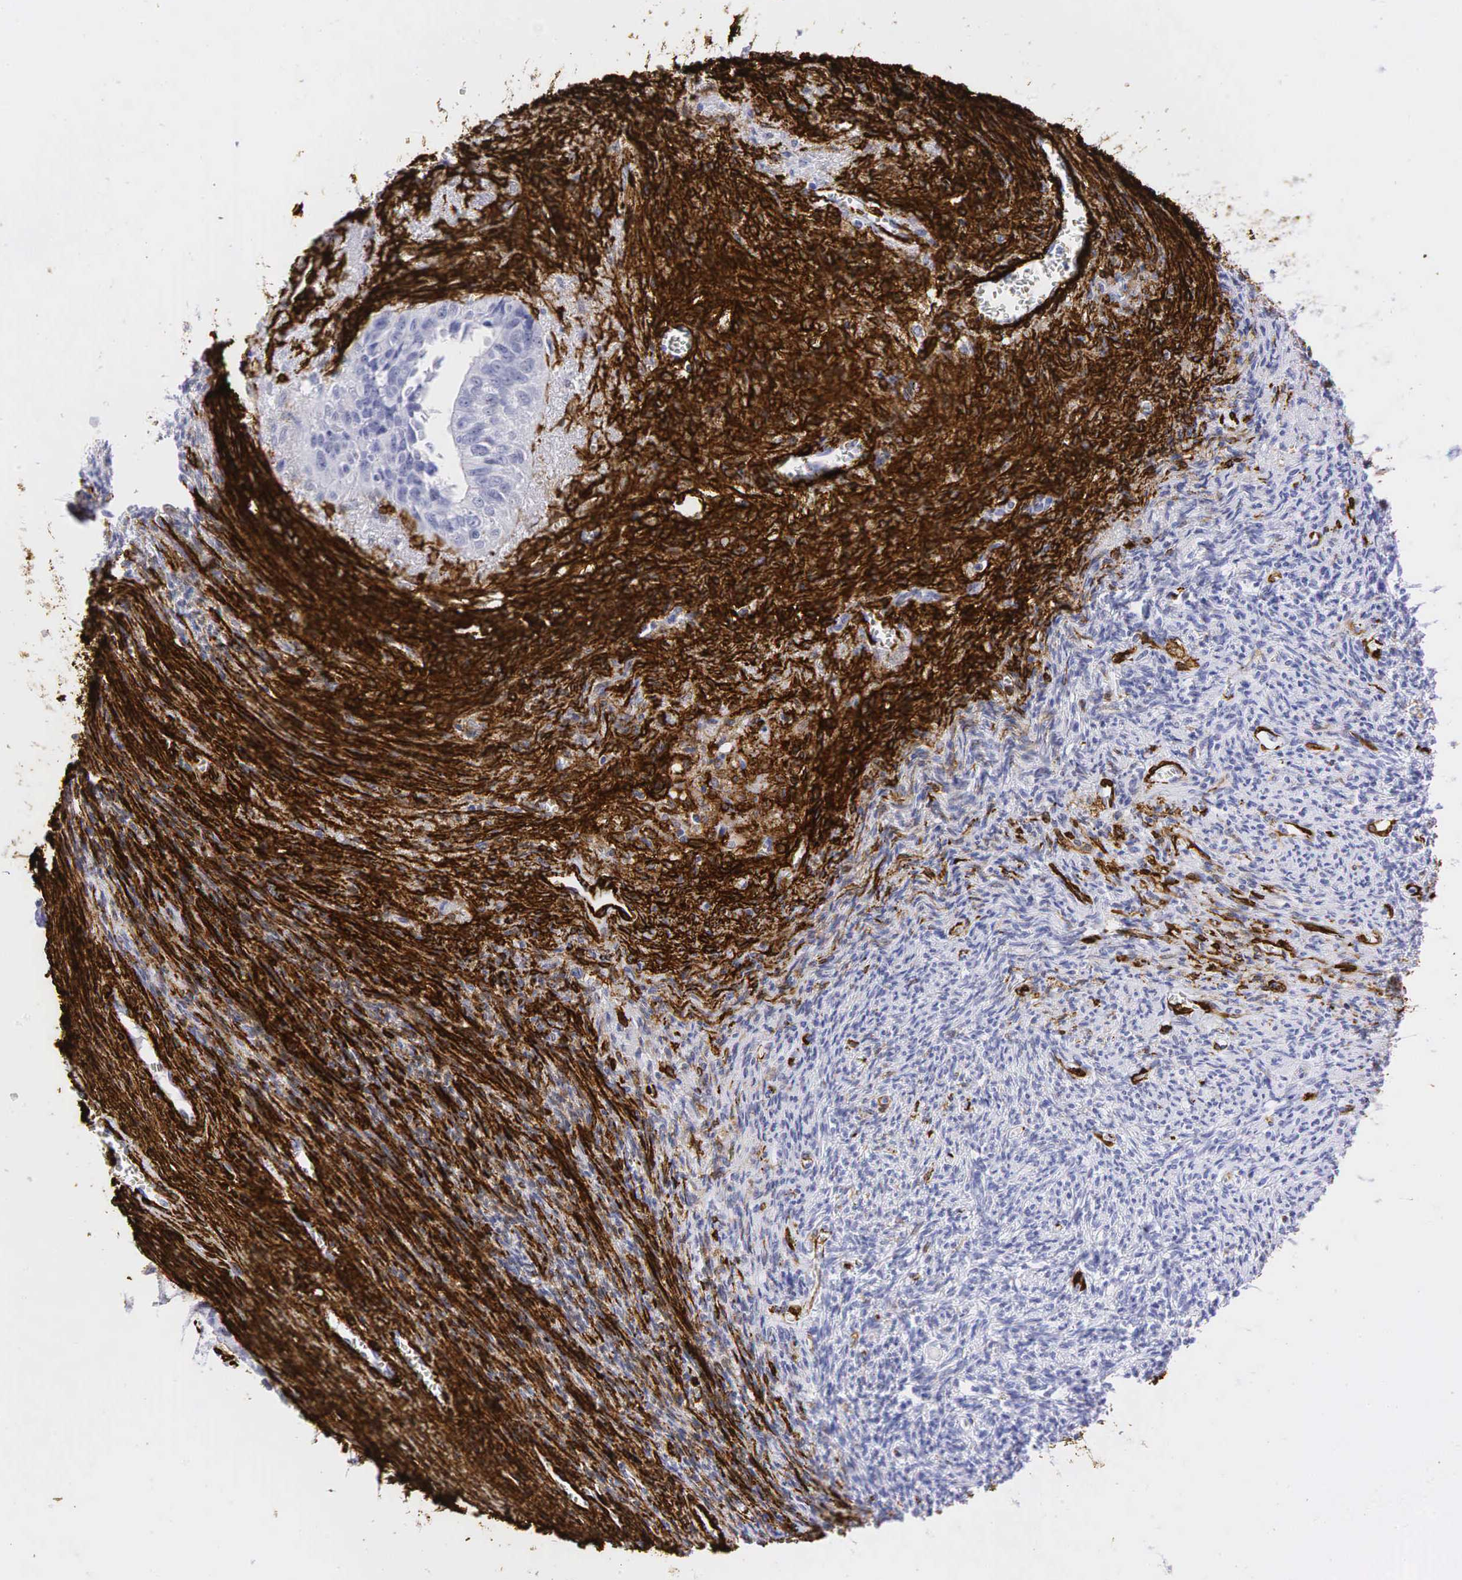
{"staining": {"intensity": "negative", "quantity": "none", "location": "none"}, "tissue": "ovarian cancer", "cell_type": "Tumor cells", "image_type": "cancer", "snomed": [{"axis": "morphology", "description": "Carcinoma, endometroid"}, {"axis": "topography", "description": "Ovary"}], "caption": "Ovarian cancer (endometroid carcinoma) was stained to show a protein in brown. There is no significant expression in tumor cells.", "gene": "ACTA2", "patient": {"sex": "female", "age": 85}}